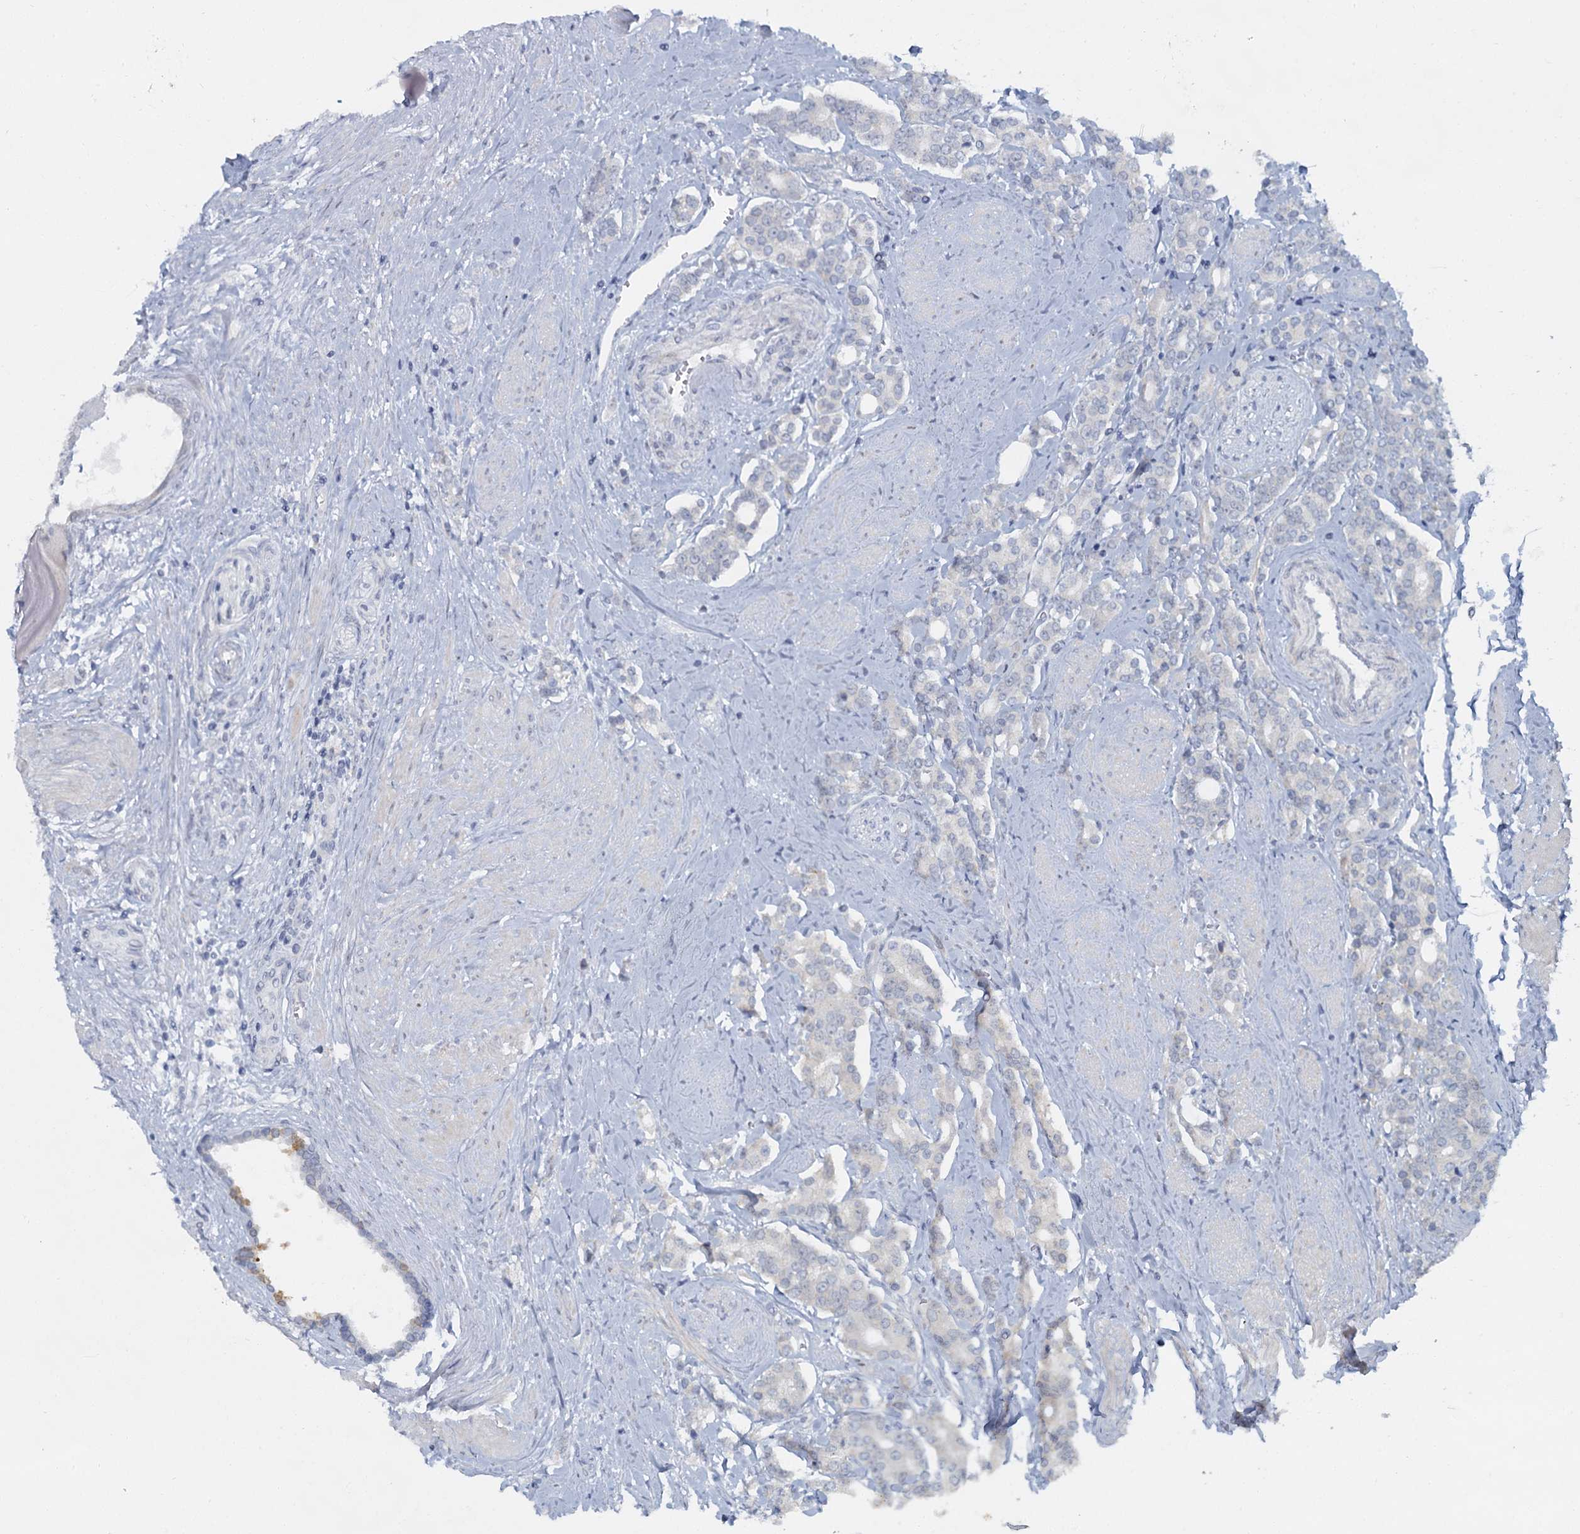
{"staining": {"intensity": "negative", "quantity": "none", "location": "none"}, "tissue": "prostate cancer", "cell_type": "Tumor cells", "image_type": "cancer", "snomed": [{"axis": "morphology", "description": "Adenocarcinoma, High grade"}, {"axis": "topography", "description": "Prostate"}], "caption": "Immunohistochemistry (IHC) image of prostate adenocarcinoma (high-grade) stained for a protein (brown), which shows no positivity in tumor cells.", "gene": "ACRBP", "patient": {"sex": "male", "age": 62}}